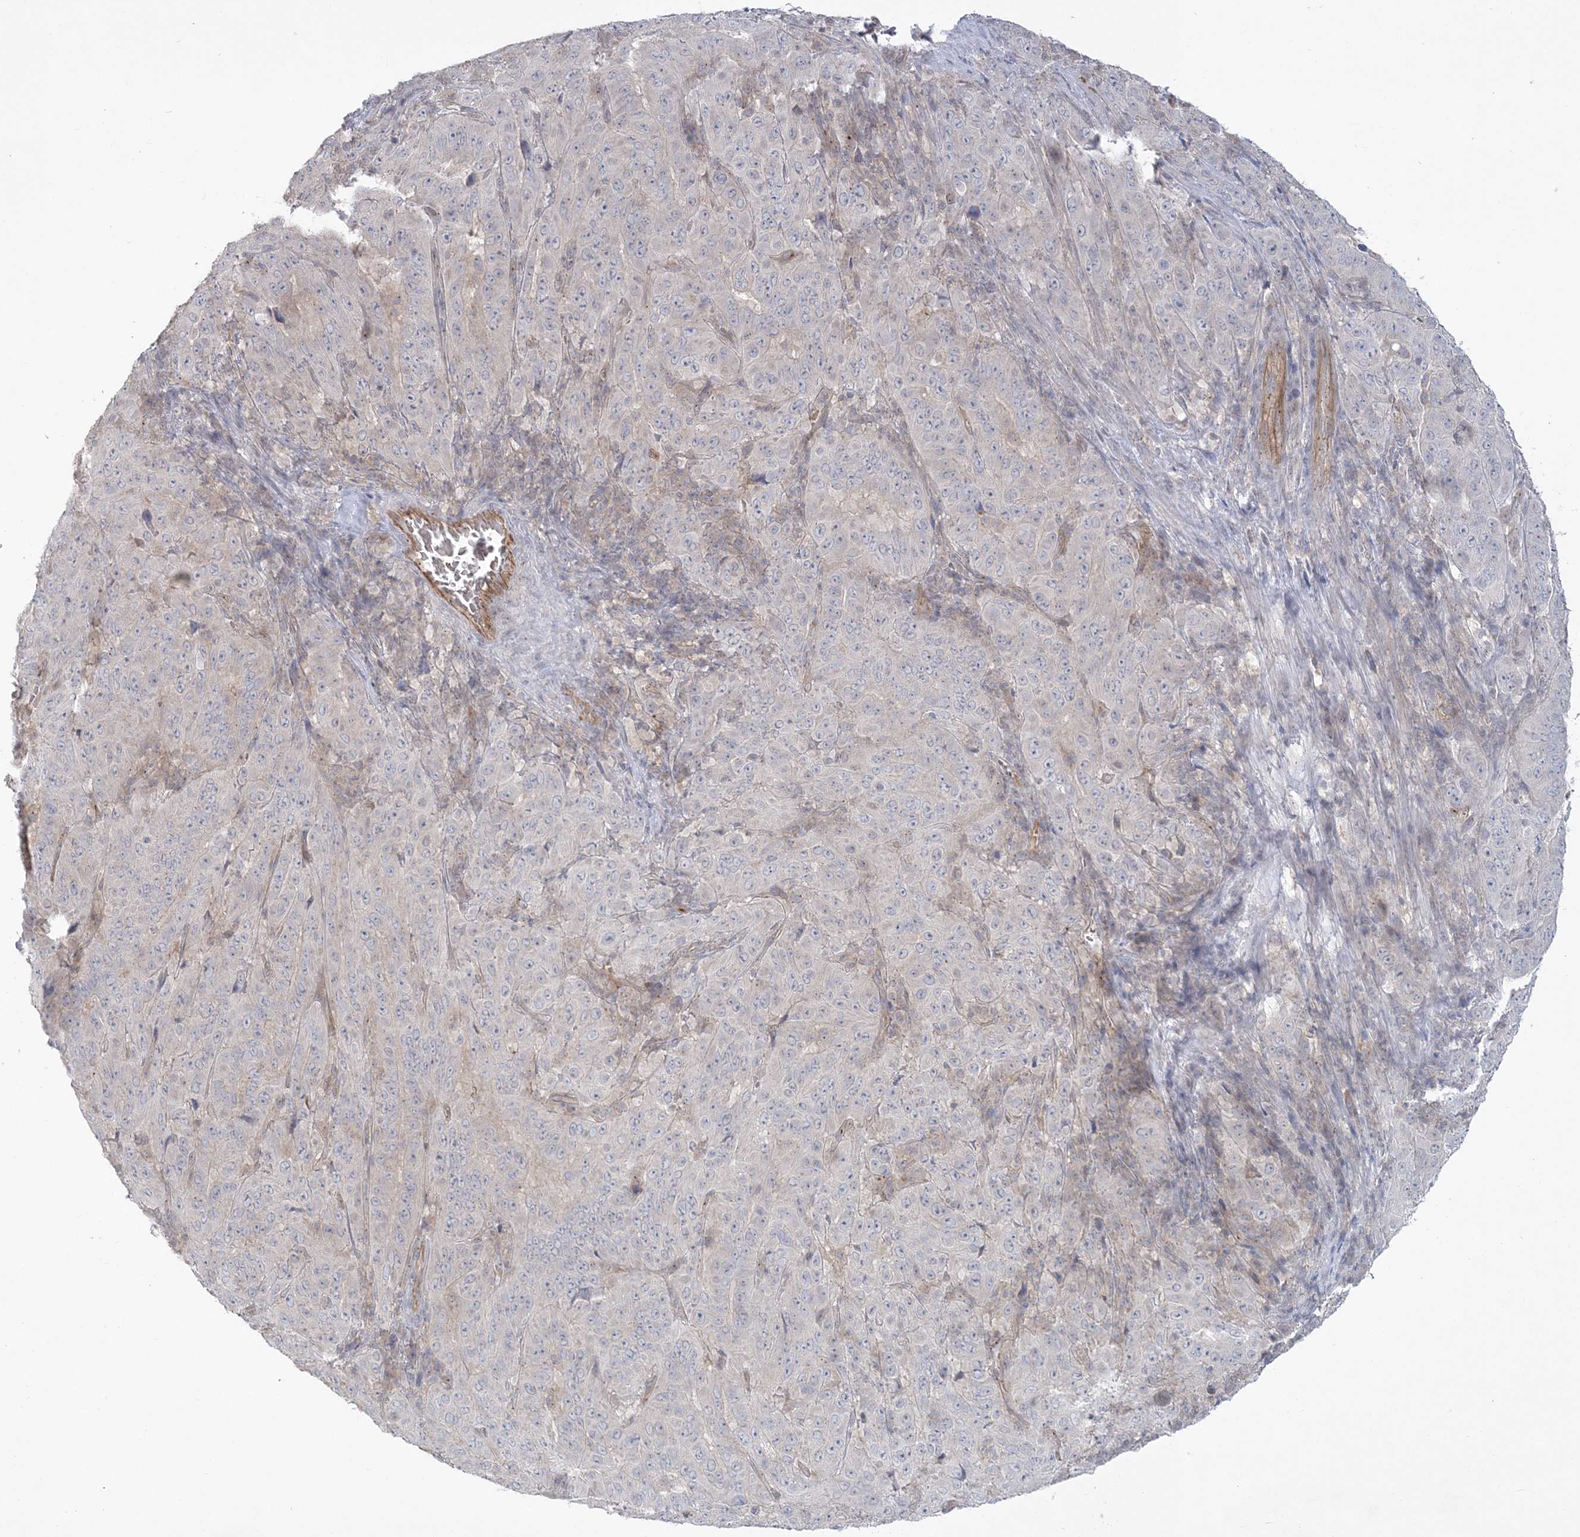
{"staining": {"intensity": "moderate", "quantity": "<25%", "location": "cytoplasmic/membranous"}, "tissue": "pancreatic cancer", "cell_type": "Tumor cells", "image_type": "cancer", "snomed": [{"axis": "morphology", "description": "Adenocarcinoma, NOS"}, {"axis": "topography", "description": "Pancreas"}], "caption": "A photomicrograph of pancreatic cancer stained for a protein exhibits moderate cytoplasmic/membranous brown staining in tumor cells. (IHC, brightfield microscopy, high magnification).", "gene": "ADAMTS12", "patient": {"sex": "male", "age": 63}}